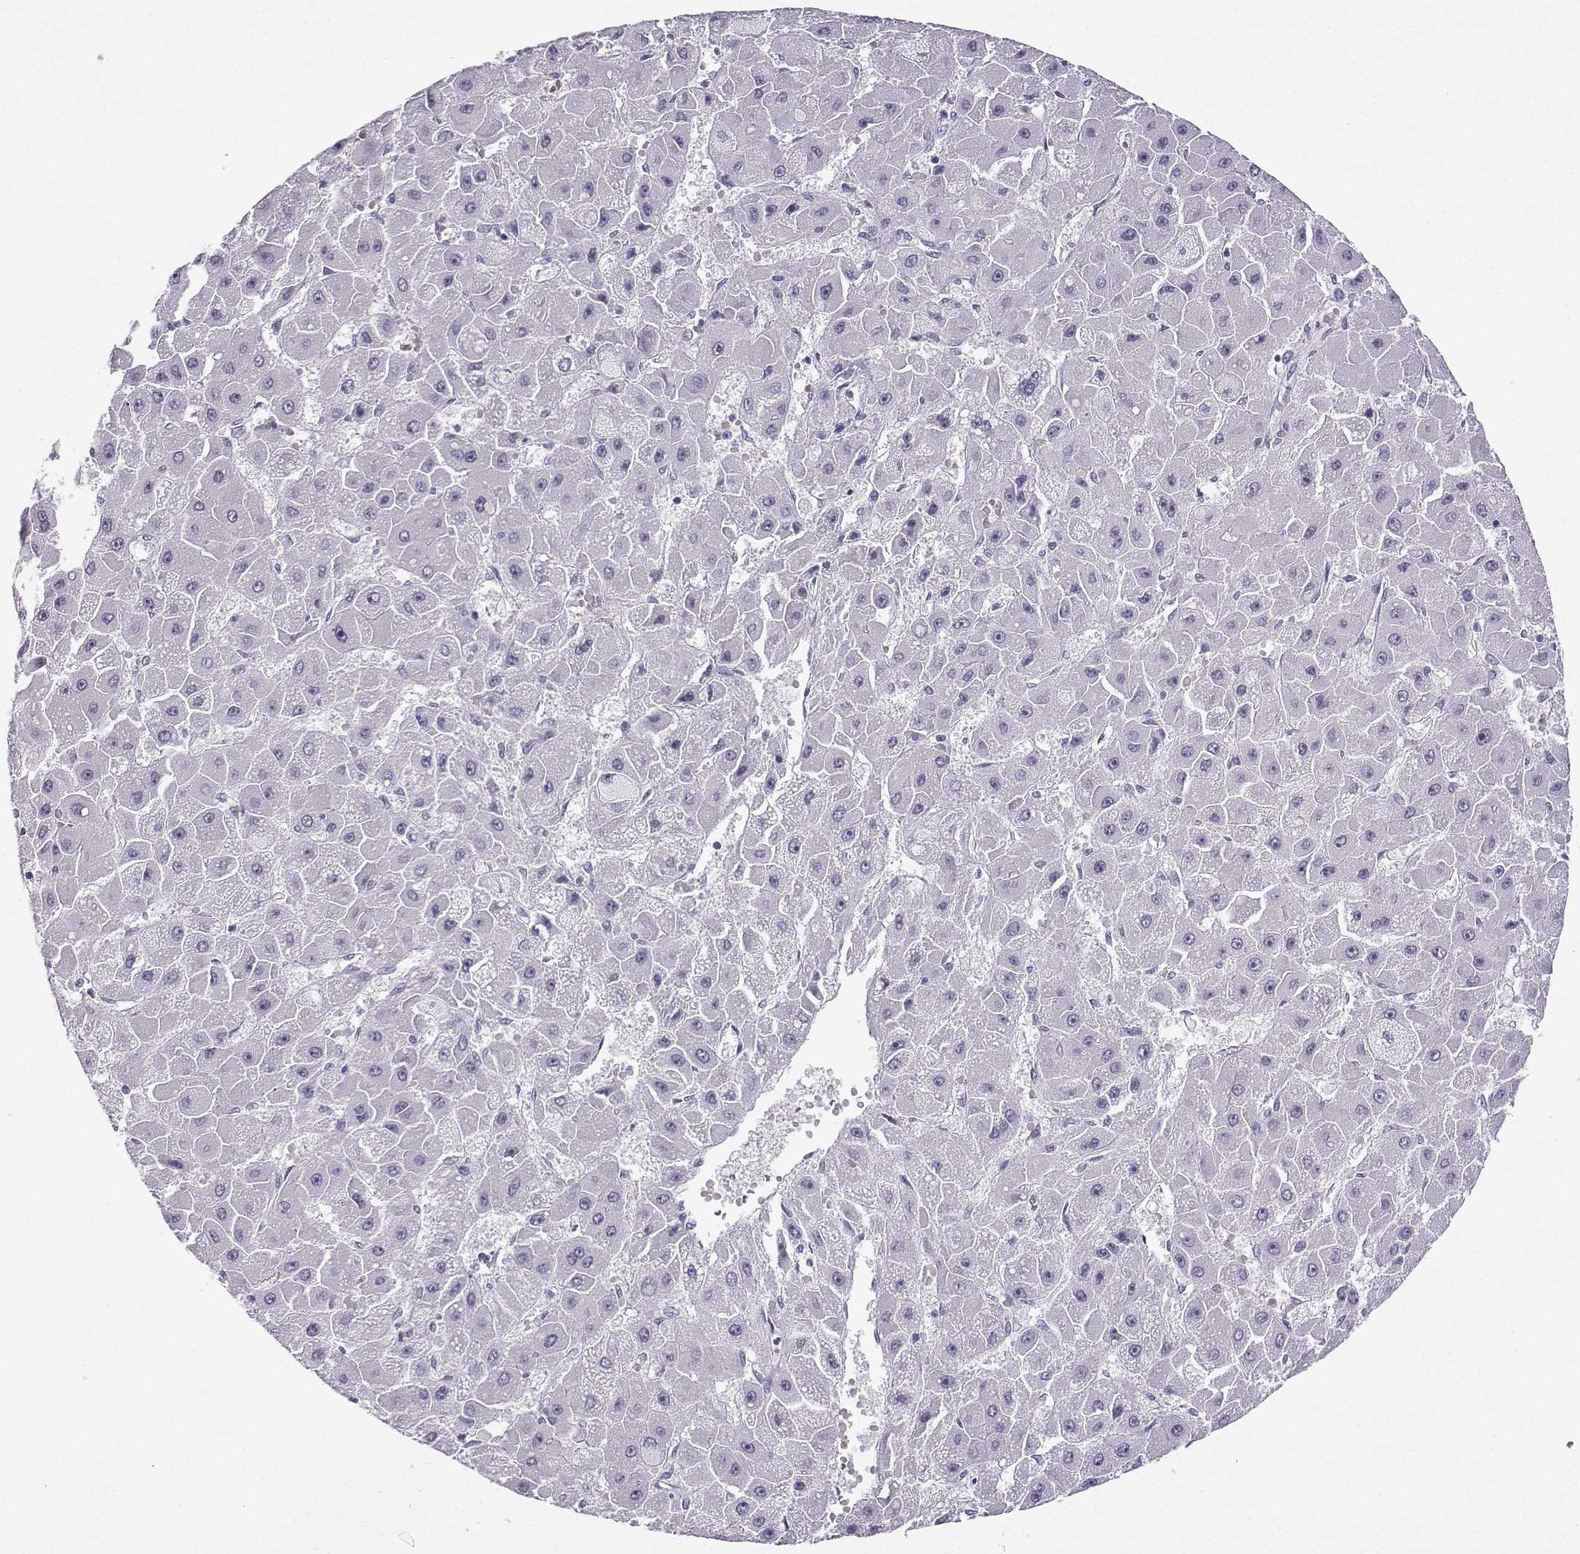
{"staining": {"intensity": "negative", "quantity": "none", "location": "none"}, "tissue": "liver cancer", "cell_type": "Tumor cells", "image_type": "cancer", "snomed": [{"axis": "morphology", "description": "Carcinoma, Hepatocellular, NOS"}, {"axis": "topography", "description": "Liver"}], "caption": "Tumor cells are negative for protein expression in human hepatocellular carcinoma (liver).", "gene": "ZBTB8B", "patient": {"sex": "female", "age": 25}}